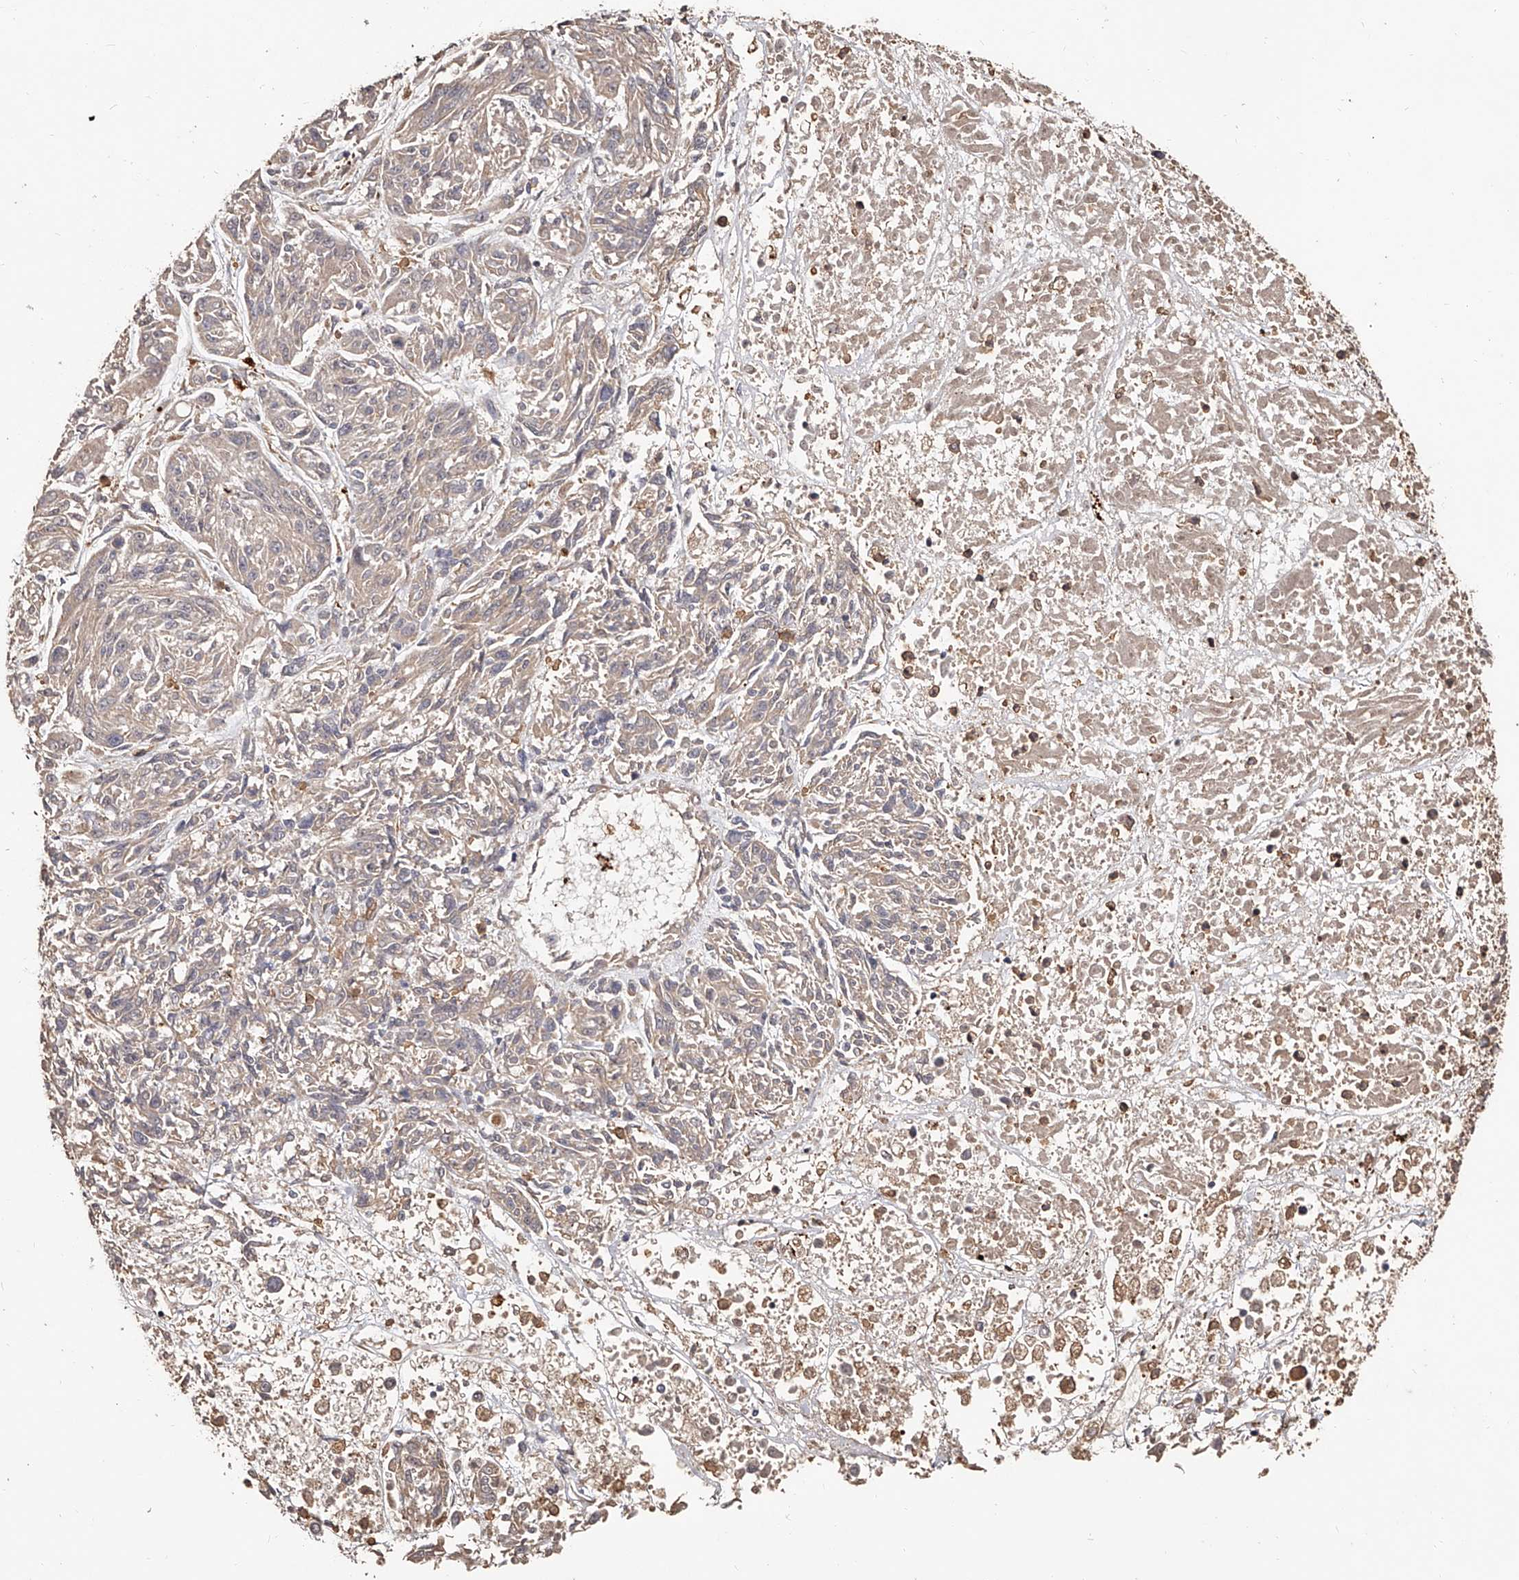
{"staining": {"intensity": "negative", "quantity": "none", "location": "none"}, "tissue": "melanoma", "cell_type": "Tumor cells", "image_type": "cancer", "snomed": [{"axis": "morphology", "description": "Malignant melanoma, NOS"}, {"axis": "topography", "description": "Skin"}], "caption": "This is an immunohistochemistry micrograph of human malignant melanoma. There is no positivity in tumor cells.", "gene": "URGCP", "patient": {"sex": "male", "age": 53}}